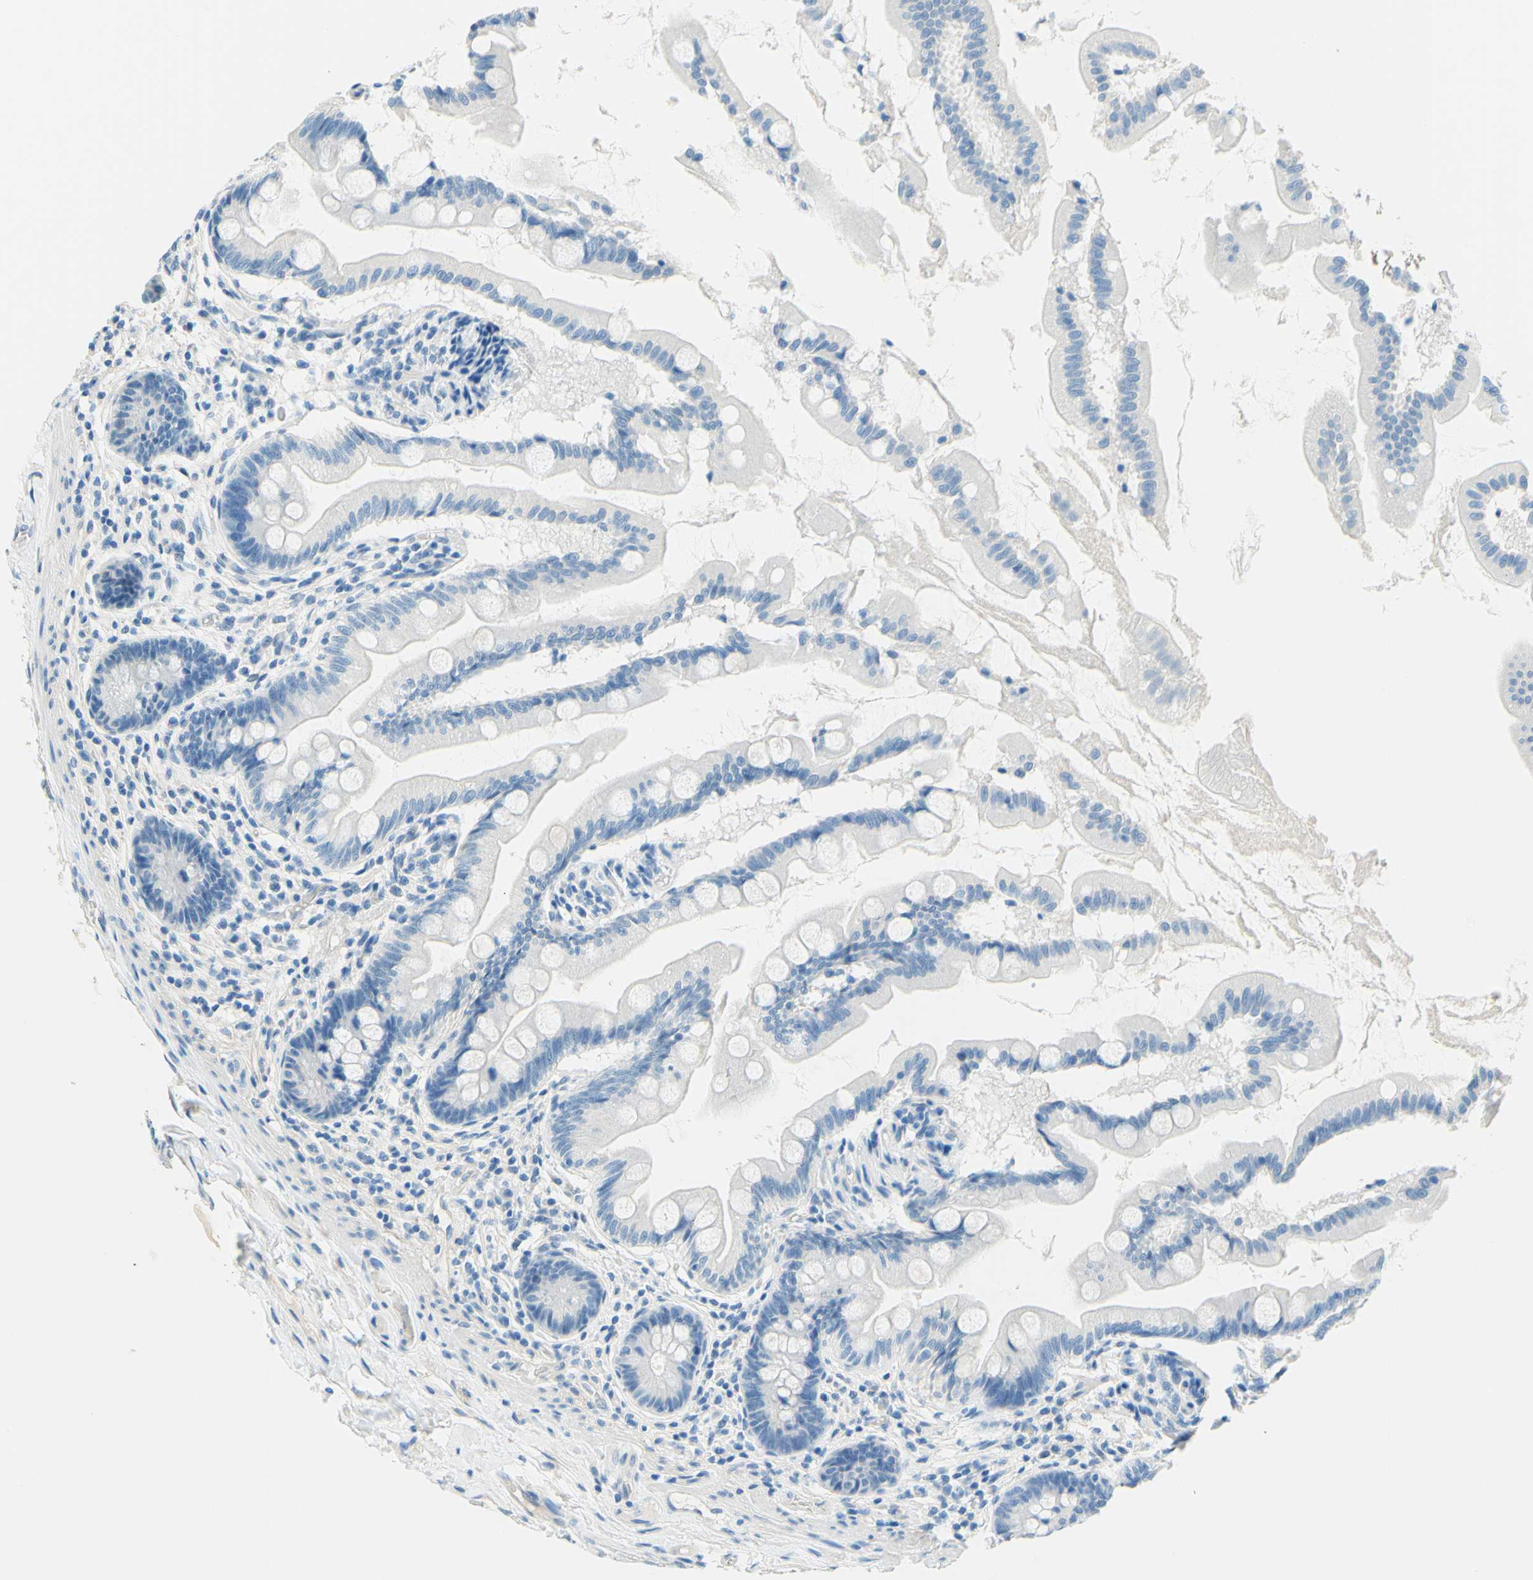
{"staining": {"intensity": "negative", "quantity": "none", "location": "none"}, "tissue": "small intestine", "cell_type": "Glandular cells", "image_type": "normal", "snomed": [{"axis": "morphology", "description": "Normal tissue, NOS"}, {"axis": "topography", "description": "Small intestine"}], "caption": "The immunohistochemistry (IHC) micrograph has no significant positivity in glandular cells of small intestine.", "gene": "PASD1", "patient": {"sex": "female", "age": 56}}